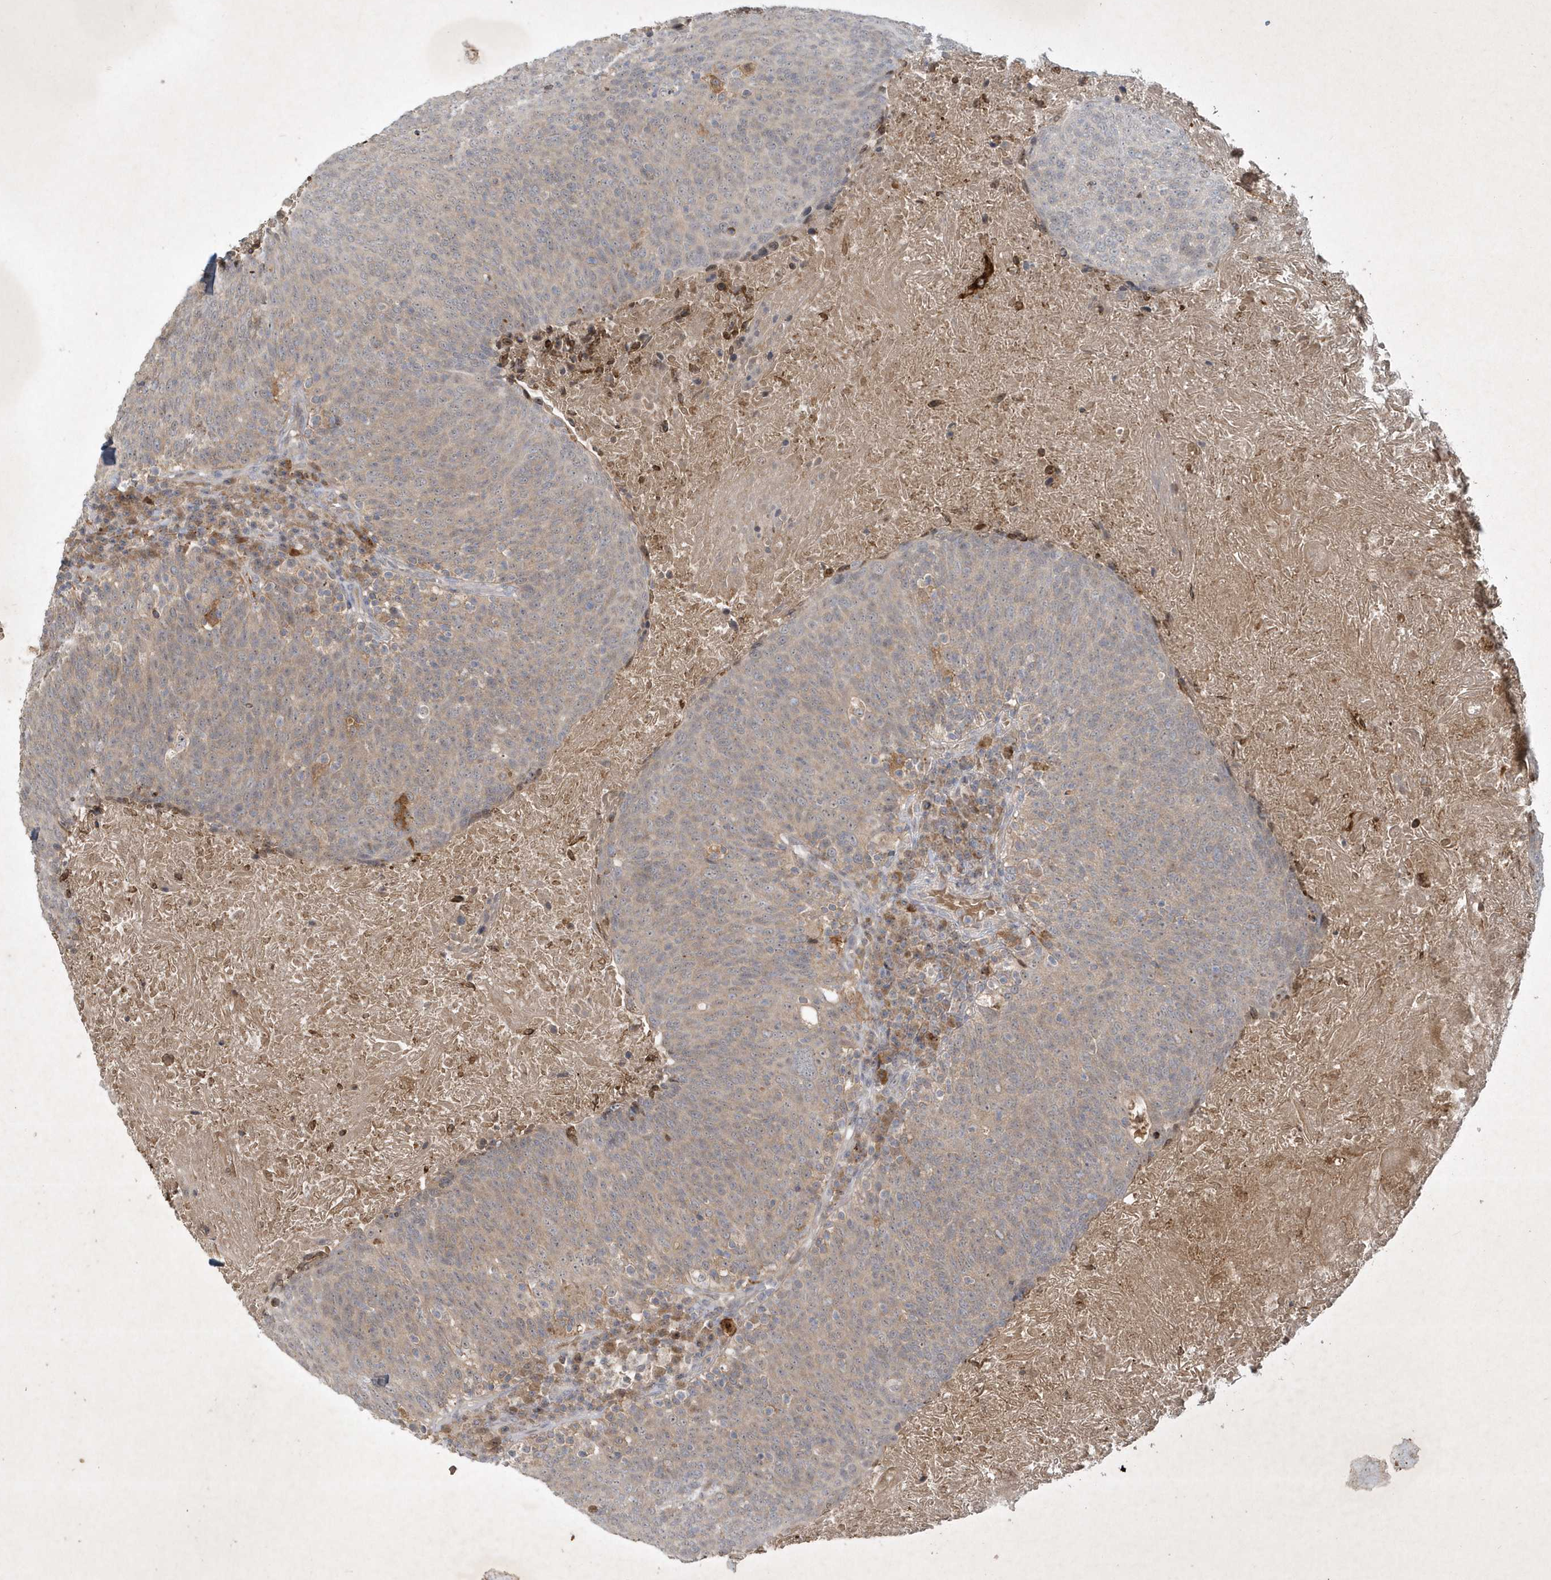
{"staining": {"intensity": "weak", "quantity": "25%-75%", "location": "cytoplasmic/membranous"}, "tissue": "head and neck cancer", "cell_type": "Tumor cells", "image_type": "cancer", "snomed": [{"axis": "morphology", "description": "Squamous cell carcinoma, NOS"}, {"axis": "morphology", "description": "Squamous cell carcinoma, metastatic, NOS"}, {"axis": "topography", "description": "Lymph node"}, {"axis": "topography", "description": "Head-Neck"}], "caption": "The histopathology image displays immunohistochemical staining of head and neck cancer. There is weak cytoplasmic/membranous staining is appreciated in approximately 25%-75% of tumor cells.", "gene": "THG1L", "patient": {"sex": "male", "age": 62}}